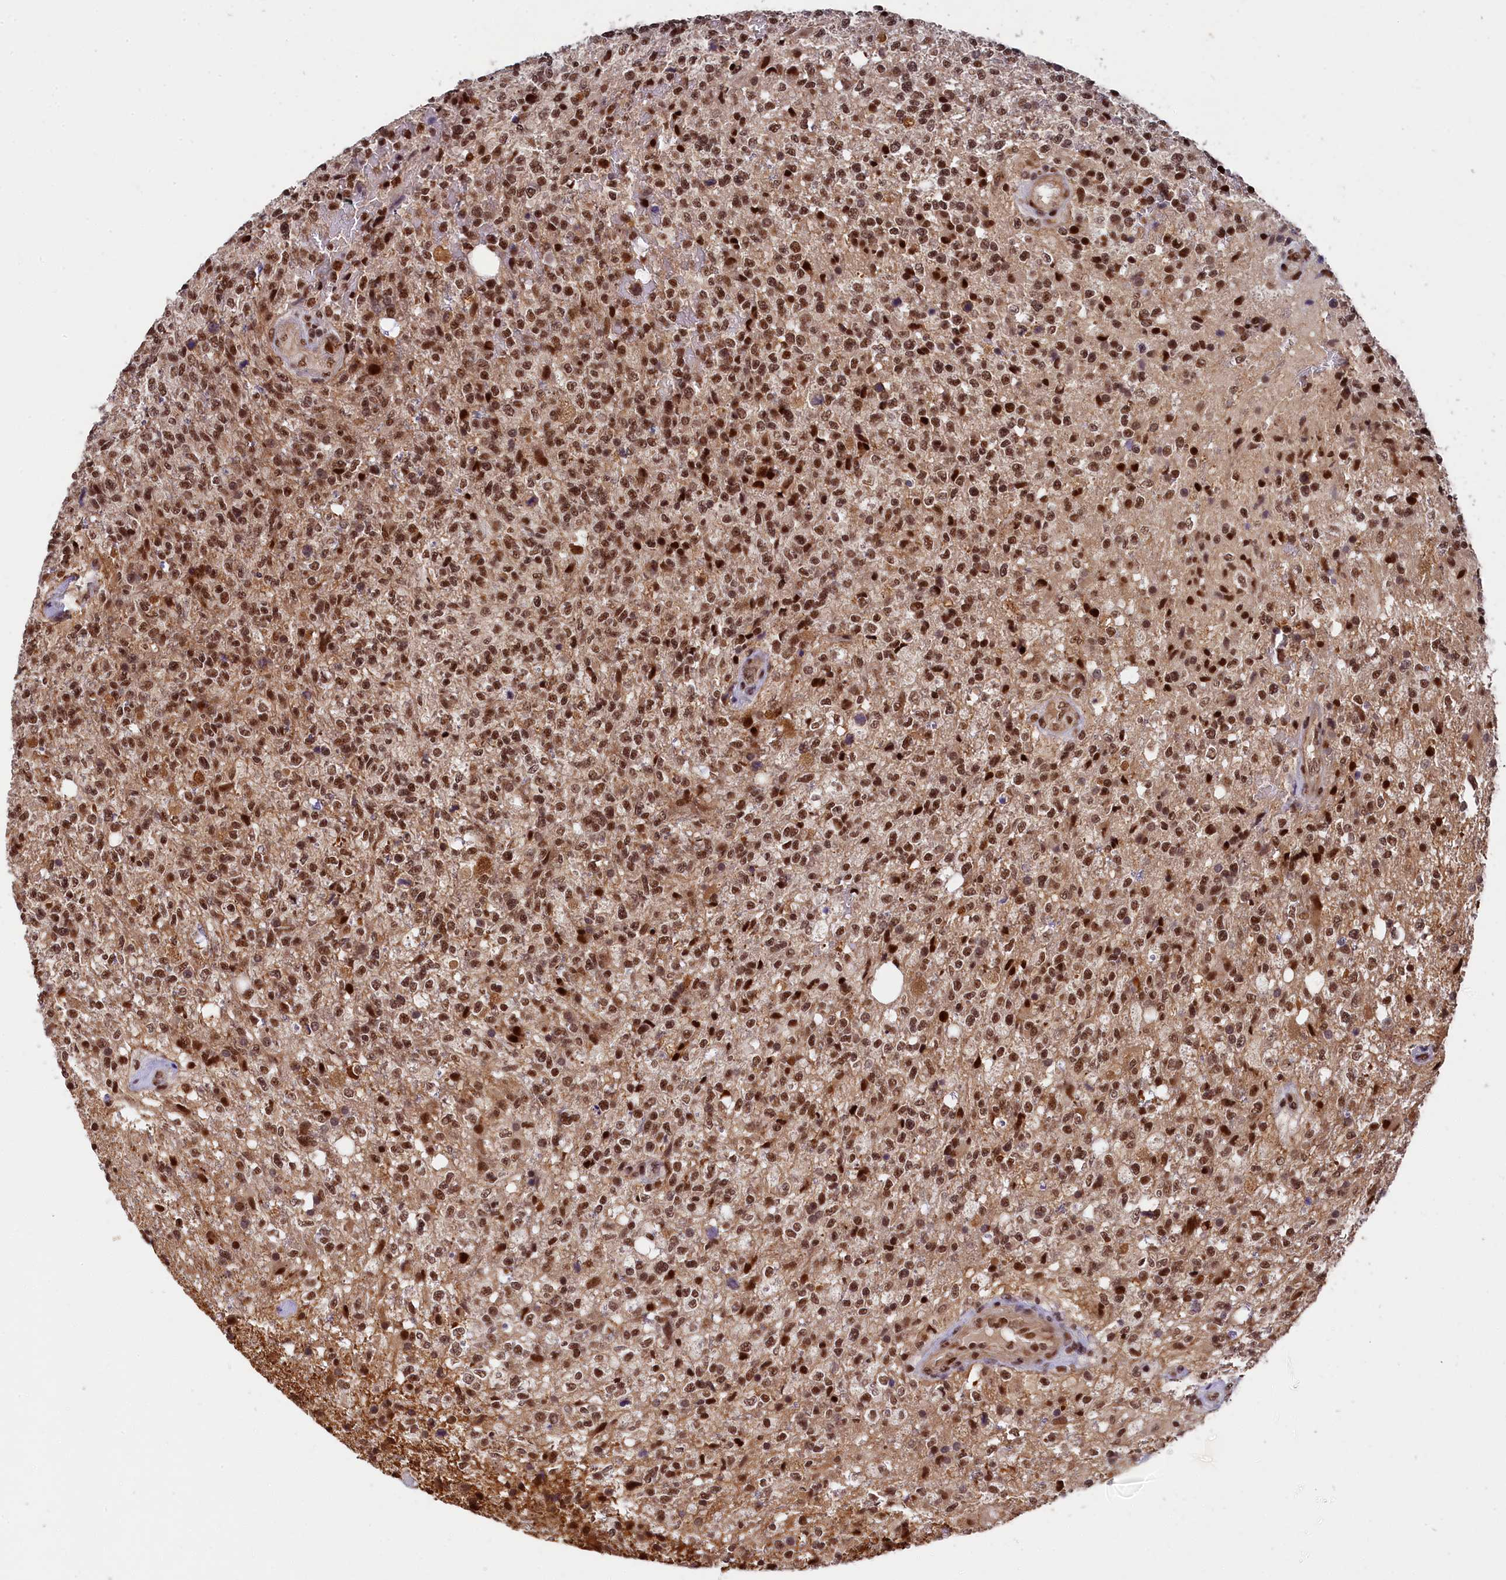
{"staining": {"intensity": "strong", "quantity": ">75%", "location": "nuclear"}, "tissue": "glioma", "cell_type": "Tumor cells", "image_type": "cancer", "snomed": [{"axis": "morphology", "description": "Glioma, malignant, High grade"}, {"axis": "topography", "description": "Brain"}], "caption": "This is an image of IHC staining of glioma, which shows strong positivity in the nuclear of tumor cells.", "gene": "ADIG", "patient": {"sex": "male", "age": 56}}